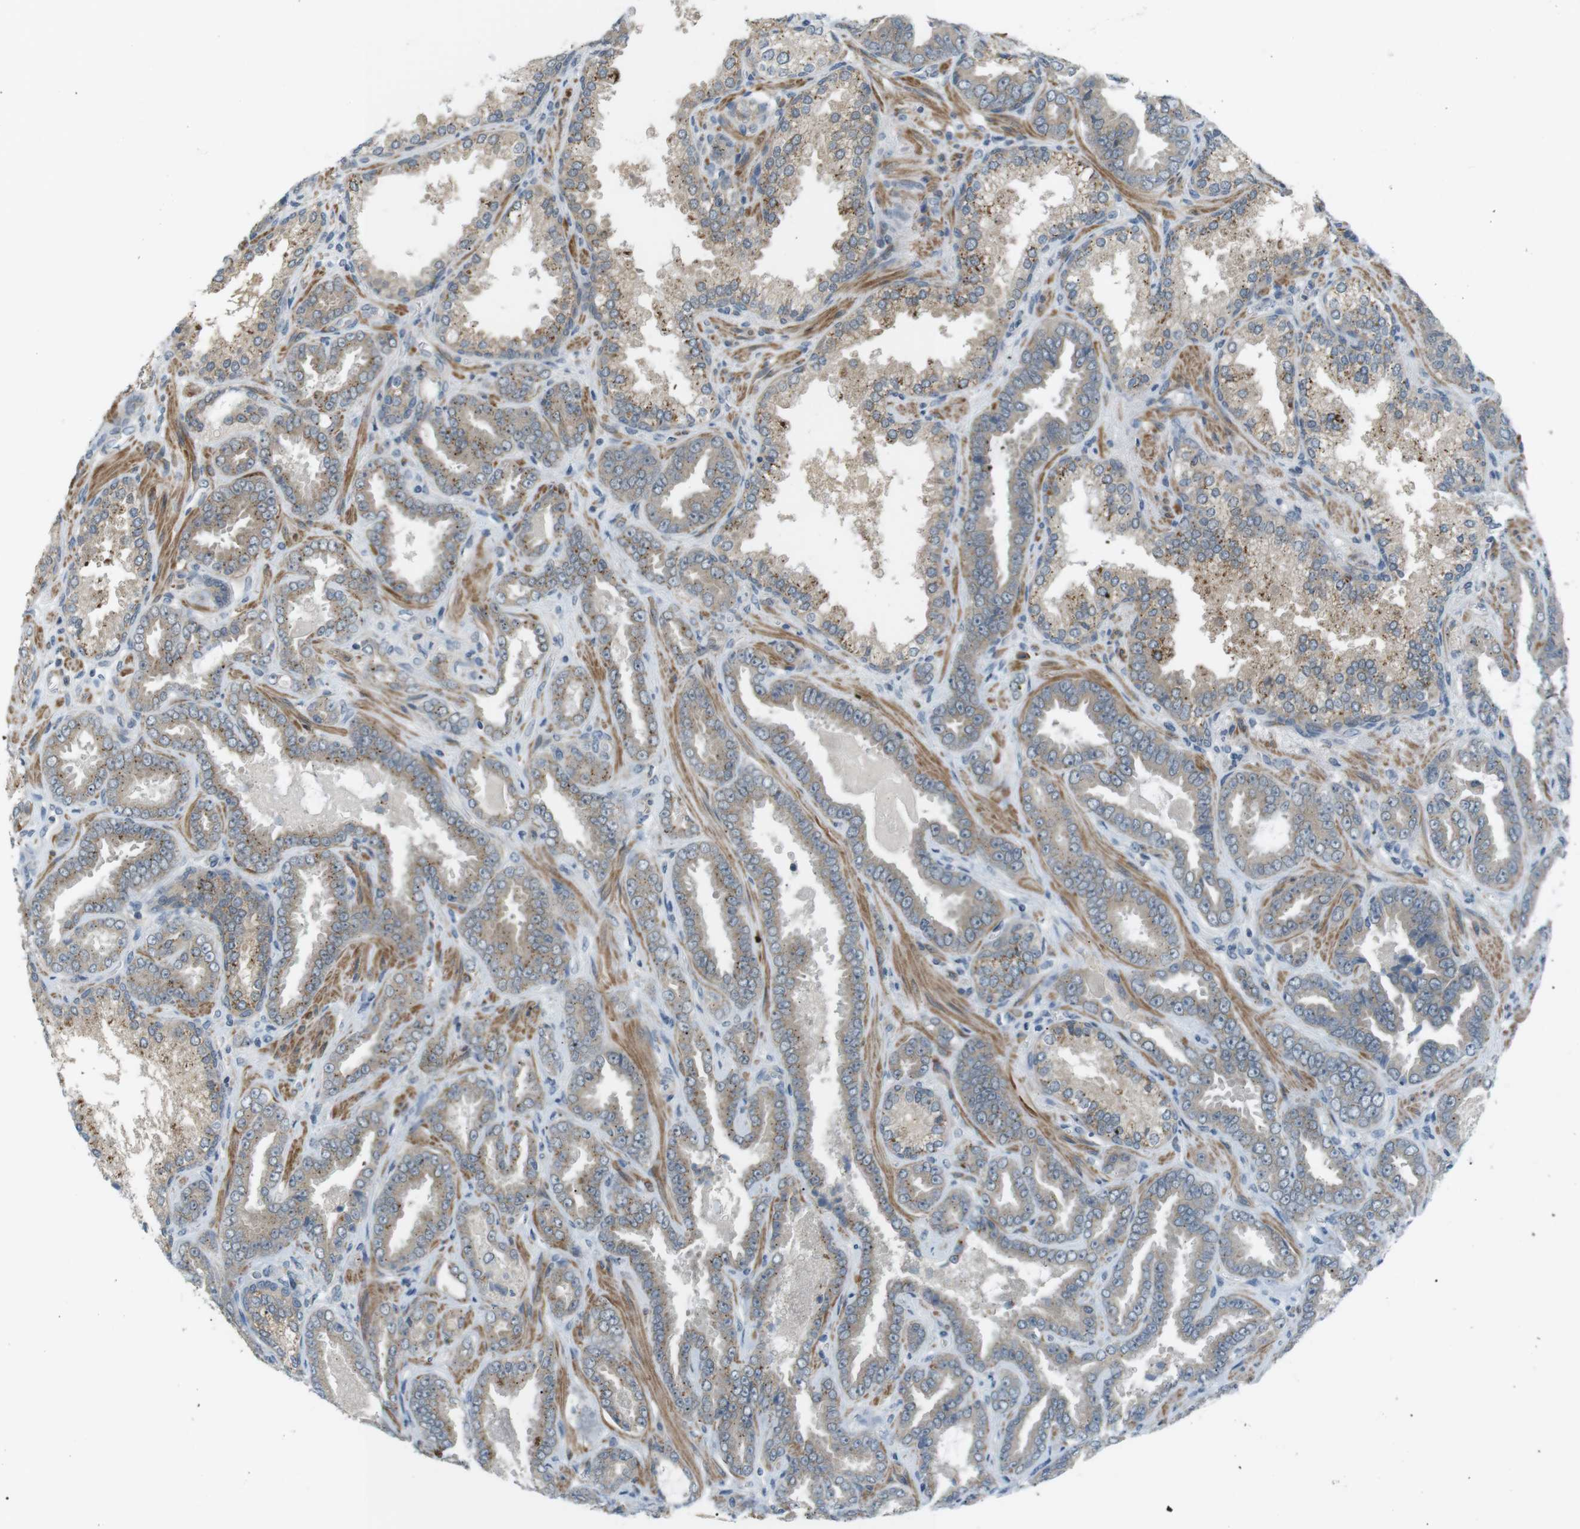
{"staining": {"intensity": "weak", "quantity": "25%-75%", "location": "cytoplasmic/membranous"}, "tissue": "prostate cancer", "cell_type": "Tumor cells", "image_type": "cancer", "snomed": [{"axis": "morphology", "description": "Adenocarcinoma, Low grade"}, {"axis": "topography", "description": "Prostate"}], "caption": "Protein expression analysis of human prostate adenocarcinoma (low-grade) reveals weak cytoplasmic/membranous expression in about 25%-75% of tumor cells.", "gene": "RTN3", "patient": {"sex": "male", "age": 60}}